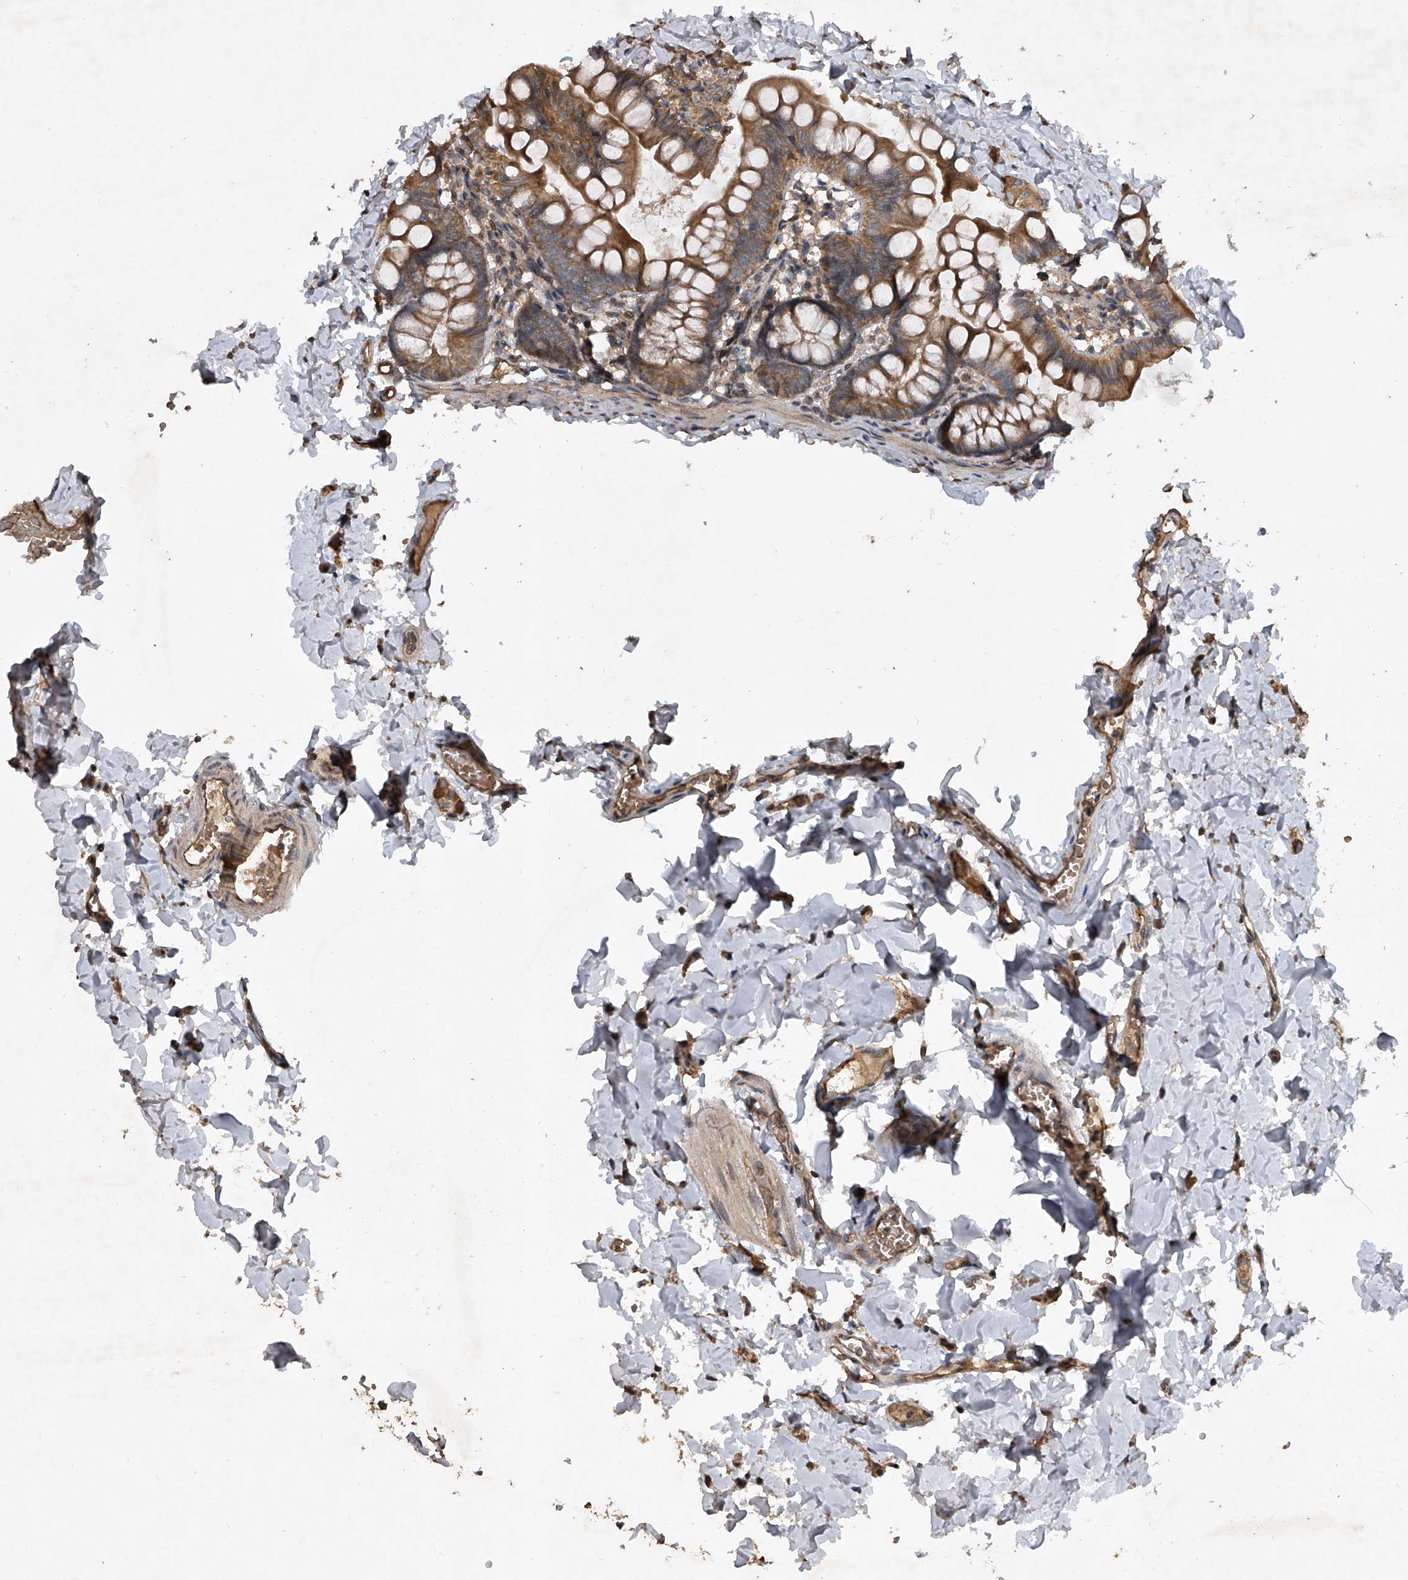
{"staining": {"intensity": "moderate", "quantity": ">75%", "location": "cytoplasmic/membranous"}, "tissue": "small intestine", "cell_type": "Glandular cells", "image_type": "normal", "snomed": [{"axis": "morphology", "description": "Normal tissue, NOS"}, {"axis": "topography", "description": "Small intestine"}], "caption": "This image displays benign small intestine stained with immunohistochemistry (IHC) to label a protein in brown. The cytoplasmic/membranous of glandular cells show moderate positivity for the protein. Nuclei are counter-stained blue.", "gene": "NFS1", "patient": {"sex": "male", "age": 7}}